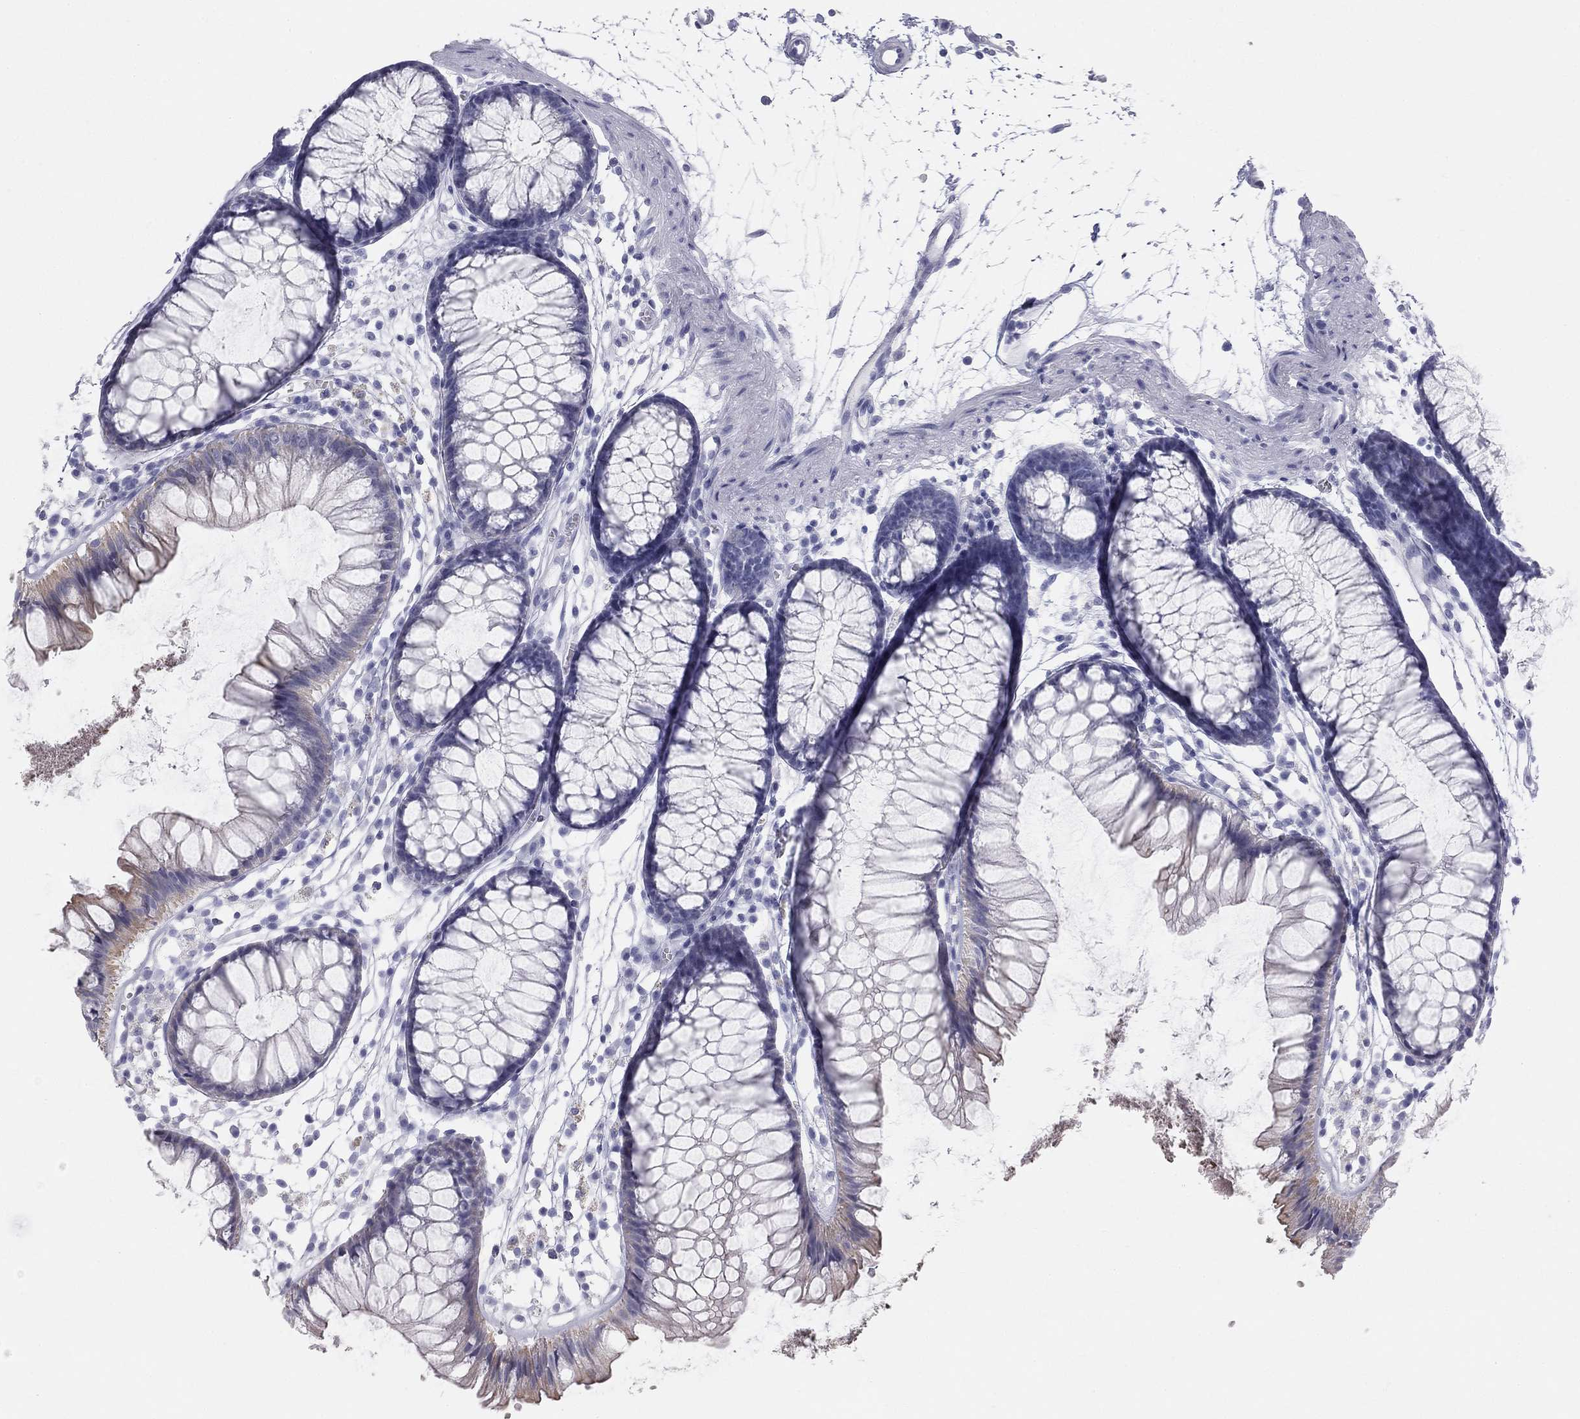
{"staining": {"intensity": "negative", "quantity": "none", "location": "none"}, "tissue": "colon", "cell_type": "Endothelial cells", "image_type": "normal", "snomed": [{"axis": "morphology", "description": "Normal tissue, NOS"}, {"axis": "morphology", "description": "Adenocarcinoma, NOS"}, {"axis": "topography", "description": "Colon"}], "caption": "DAB (3,3'-diaminobenzidine) immunohistochemical staining of normal colon shows no significant staining in endothelial cells.", "gene": "SULT2B1", "patient": {"sex": "male", "age": 65}}